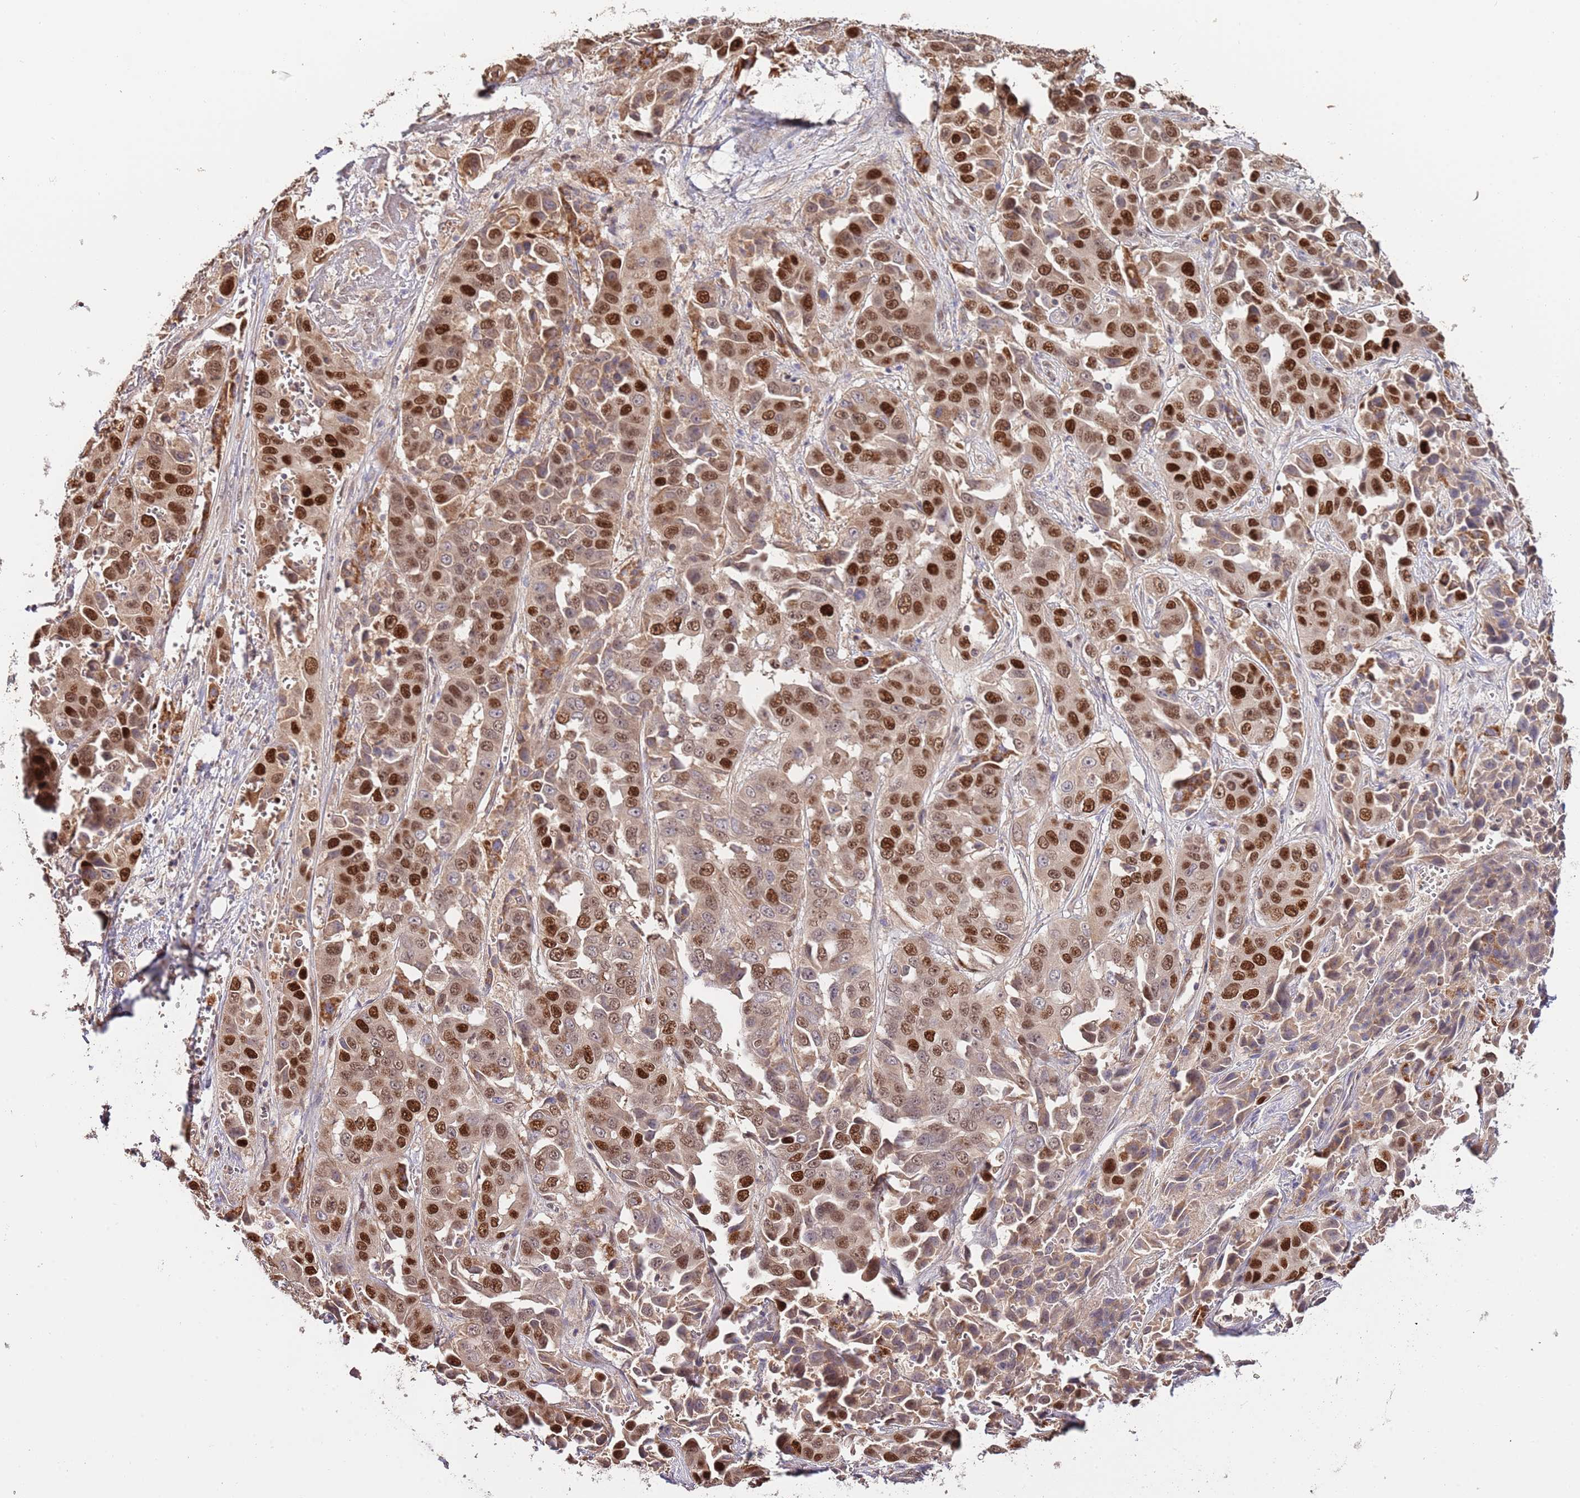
{"staining": {"intensity": "strong", "quantity": ">75%", "location": "cytoplasmic/membranous,nuclear"}, "tissue": "liver cancer", "cell_type": "Tumor cells", "image_type": "cancer", "snomed": [{"axis": "morphology", "description": "Cholangiocarcinoma"}, {"axis": "topography", "description": "Liver"}], "caption": "Liver cancer (cholangiocarcinoma) stained for a protein (brown) shows strong cytoplasmic/membranous and nuclear positive positivity in approximately >75% of tumor cells.", "gene": "RIF1", "patient": {"sex": "female", "age": 52}}